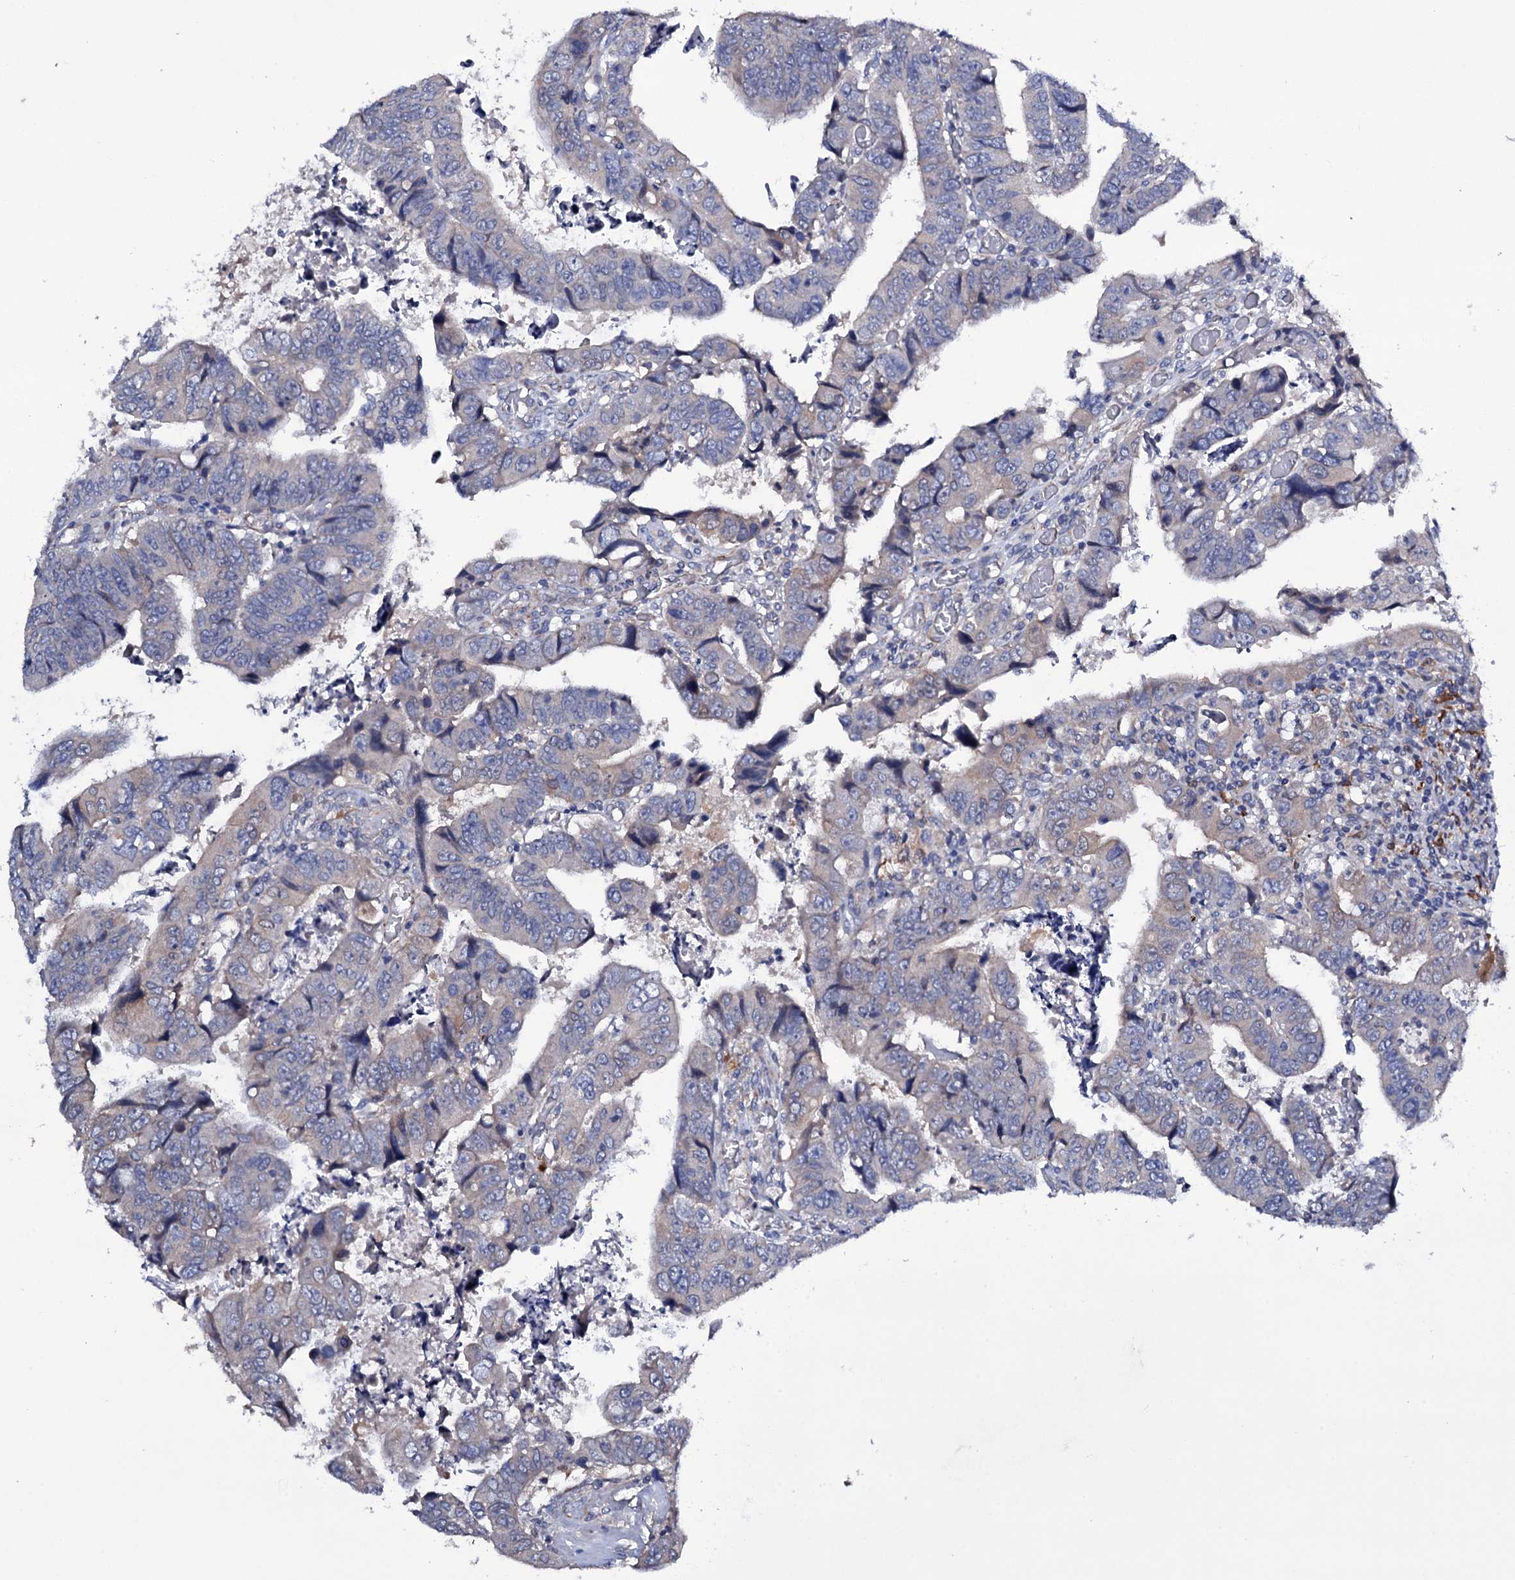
{"staining": {"intensity": "negative", "quantity": "none", "location": "none"}, "tissue": "colorectal cancer", "cell_type": "Tumor cells", "image_type": "cancer", "snomed": [{"axis": "morphology", "description": "Normal tissue, NOS"}, {"axis": "morphology", "description": "Adenocarcinoma, NOS"}, {"axis": "topography", "description": "Rectum"}], "caption": "DAB (3,3'-diaminobenzidine) immunohistochemical staining of human colorectal cancer (adenocarcinoma) demonstrates no significant expression in tumor cells.", "gene": "BCL2L14", "patient": {"sex": "female", "age": 65}}